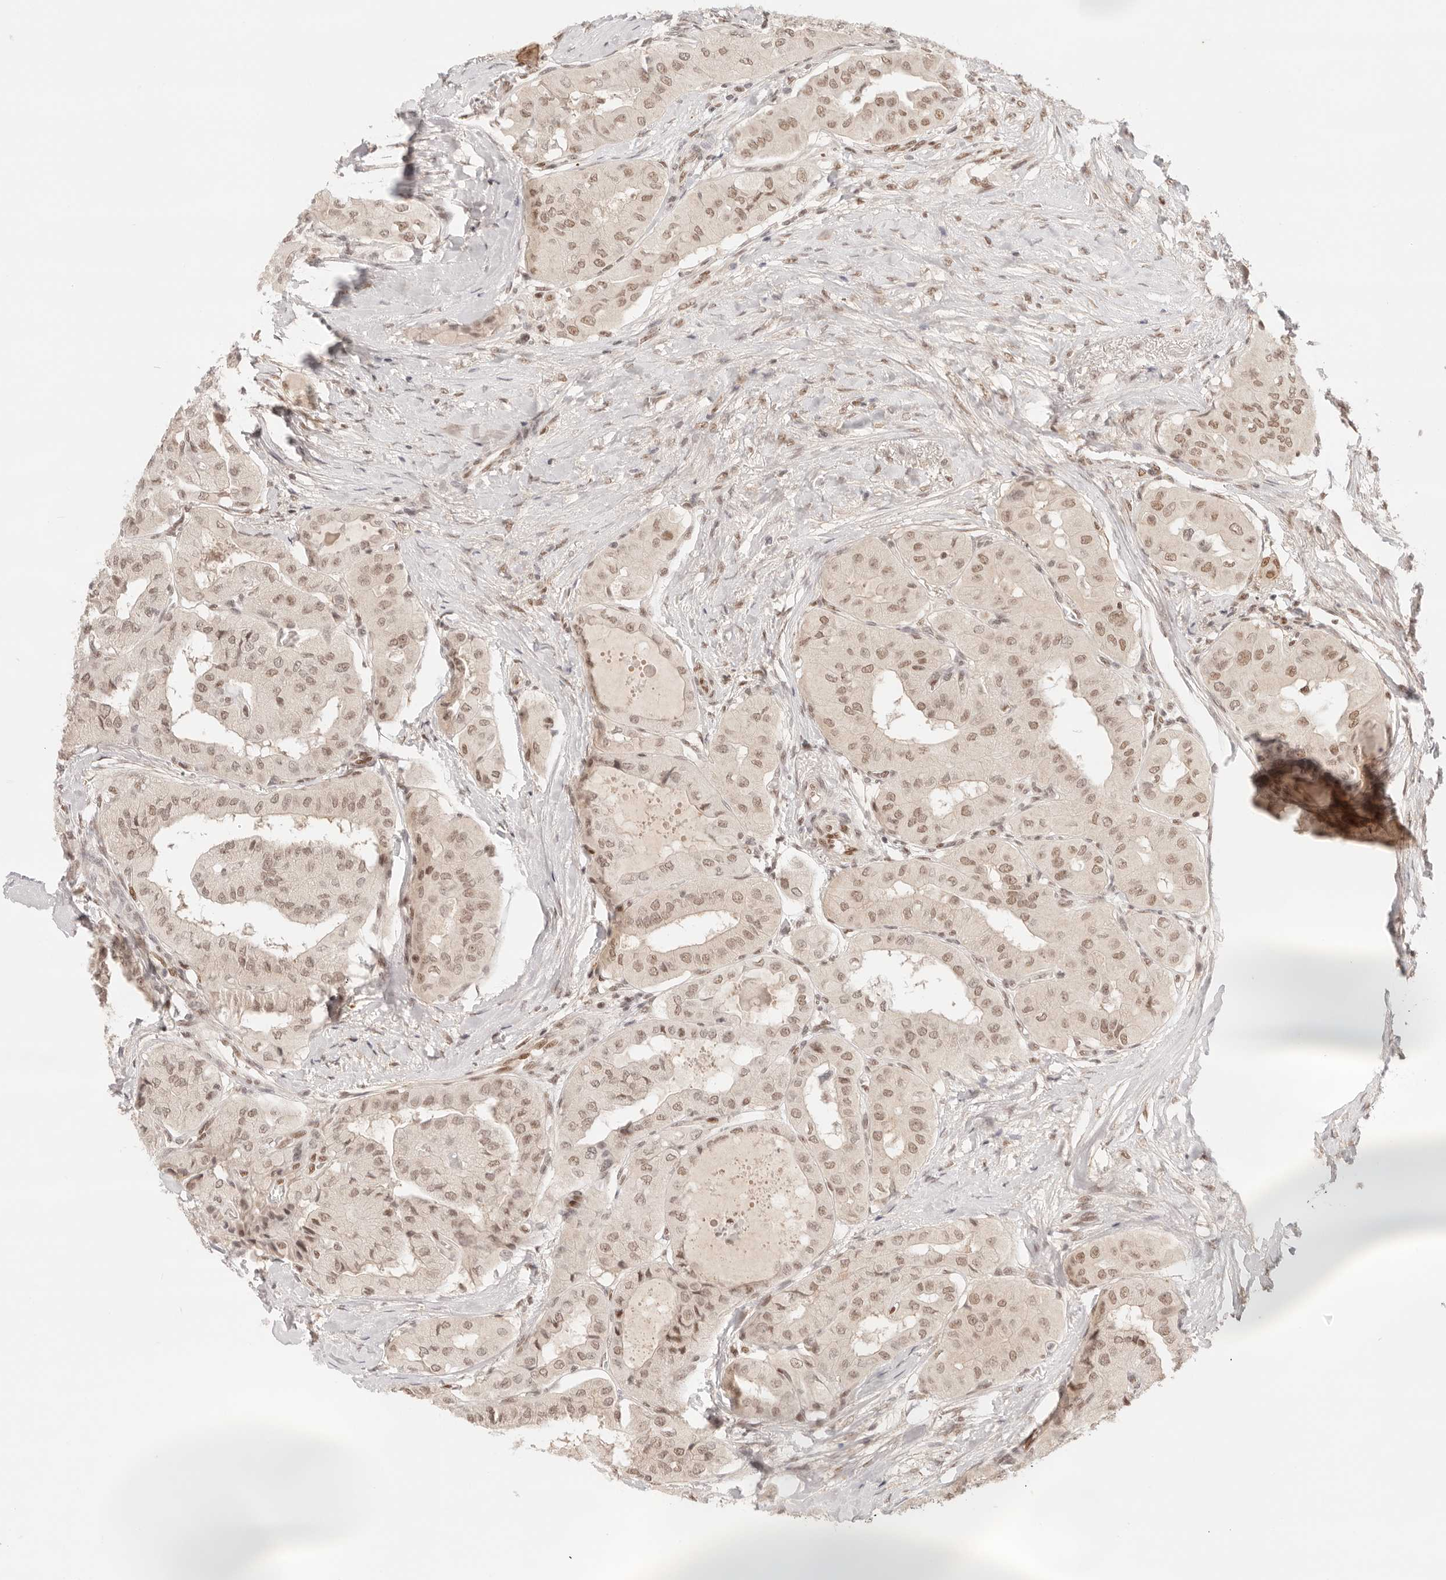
{"staining": {"intensity": "weak", "quantity": ">75%", "location": "nuclear"}, "tissue": "thyroid cancer", "cell_type": "Tumor cells", "image_type": "cancer", "snomed": [{"axis": "morphology", "description": "Papillary adenocarcinoma, NOS"}, {"axis": "topography", "description": "Thyroid gland"}], "caption": "Thyroid cancer (papillary adenocarcinoma) stained with a brown dye displays weak nuclear positive positivity in about >75% of tumor cells.", "gene": "GTF2E2", "patient": {"sex": "female", "age": 59}}